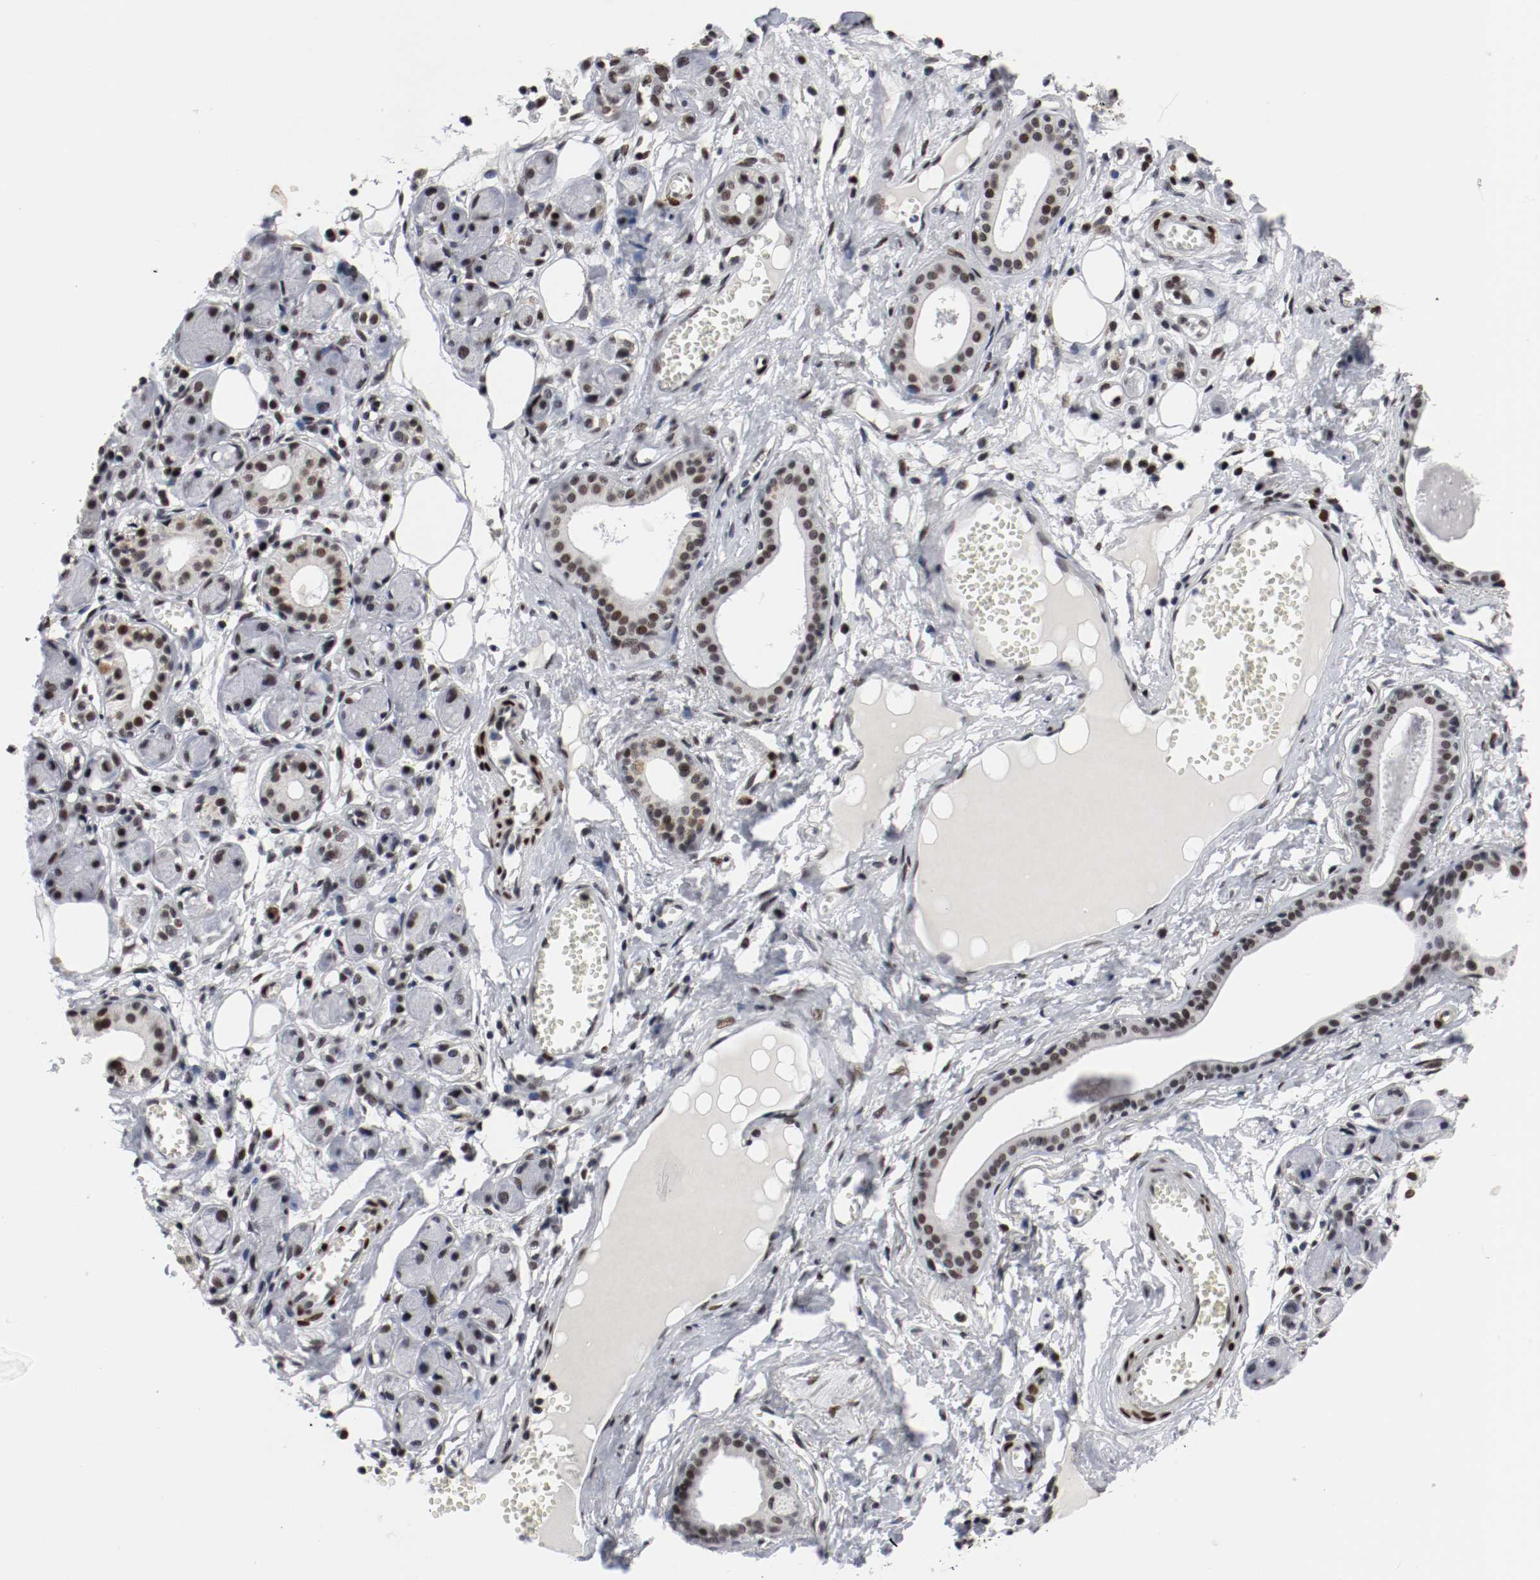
{"staining": {"intensity": "strong", "quantity": ">75%", "location": "nuclear"}, "tissue": "adipose tissue", "cell_type": "Adipocytes", "image_type": "normal", "snomed": [{"axis": "morphology", "description": "Normal tissue, NOS"}, {"axis": "morphology", "description": "Inflammation, NOS"}, {"axis": "topography", "description": "Vascular tissue"}, {"axis": "topography", "description": "Salivary gland"}], "caption": "Immunohistochemistry photomicrograph of unremarkable adipose tissue: adipose tissue stained using IHC reveals high levels of strong protein expression localized specifically in the nuclear of adipocytes, appearing as a nuclear brown color.", "gene": "MEF2D", "patient": {"sex": "female", "age": 75}}